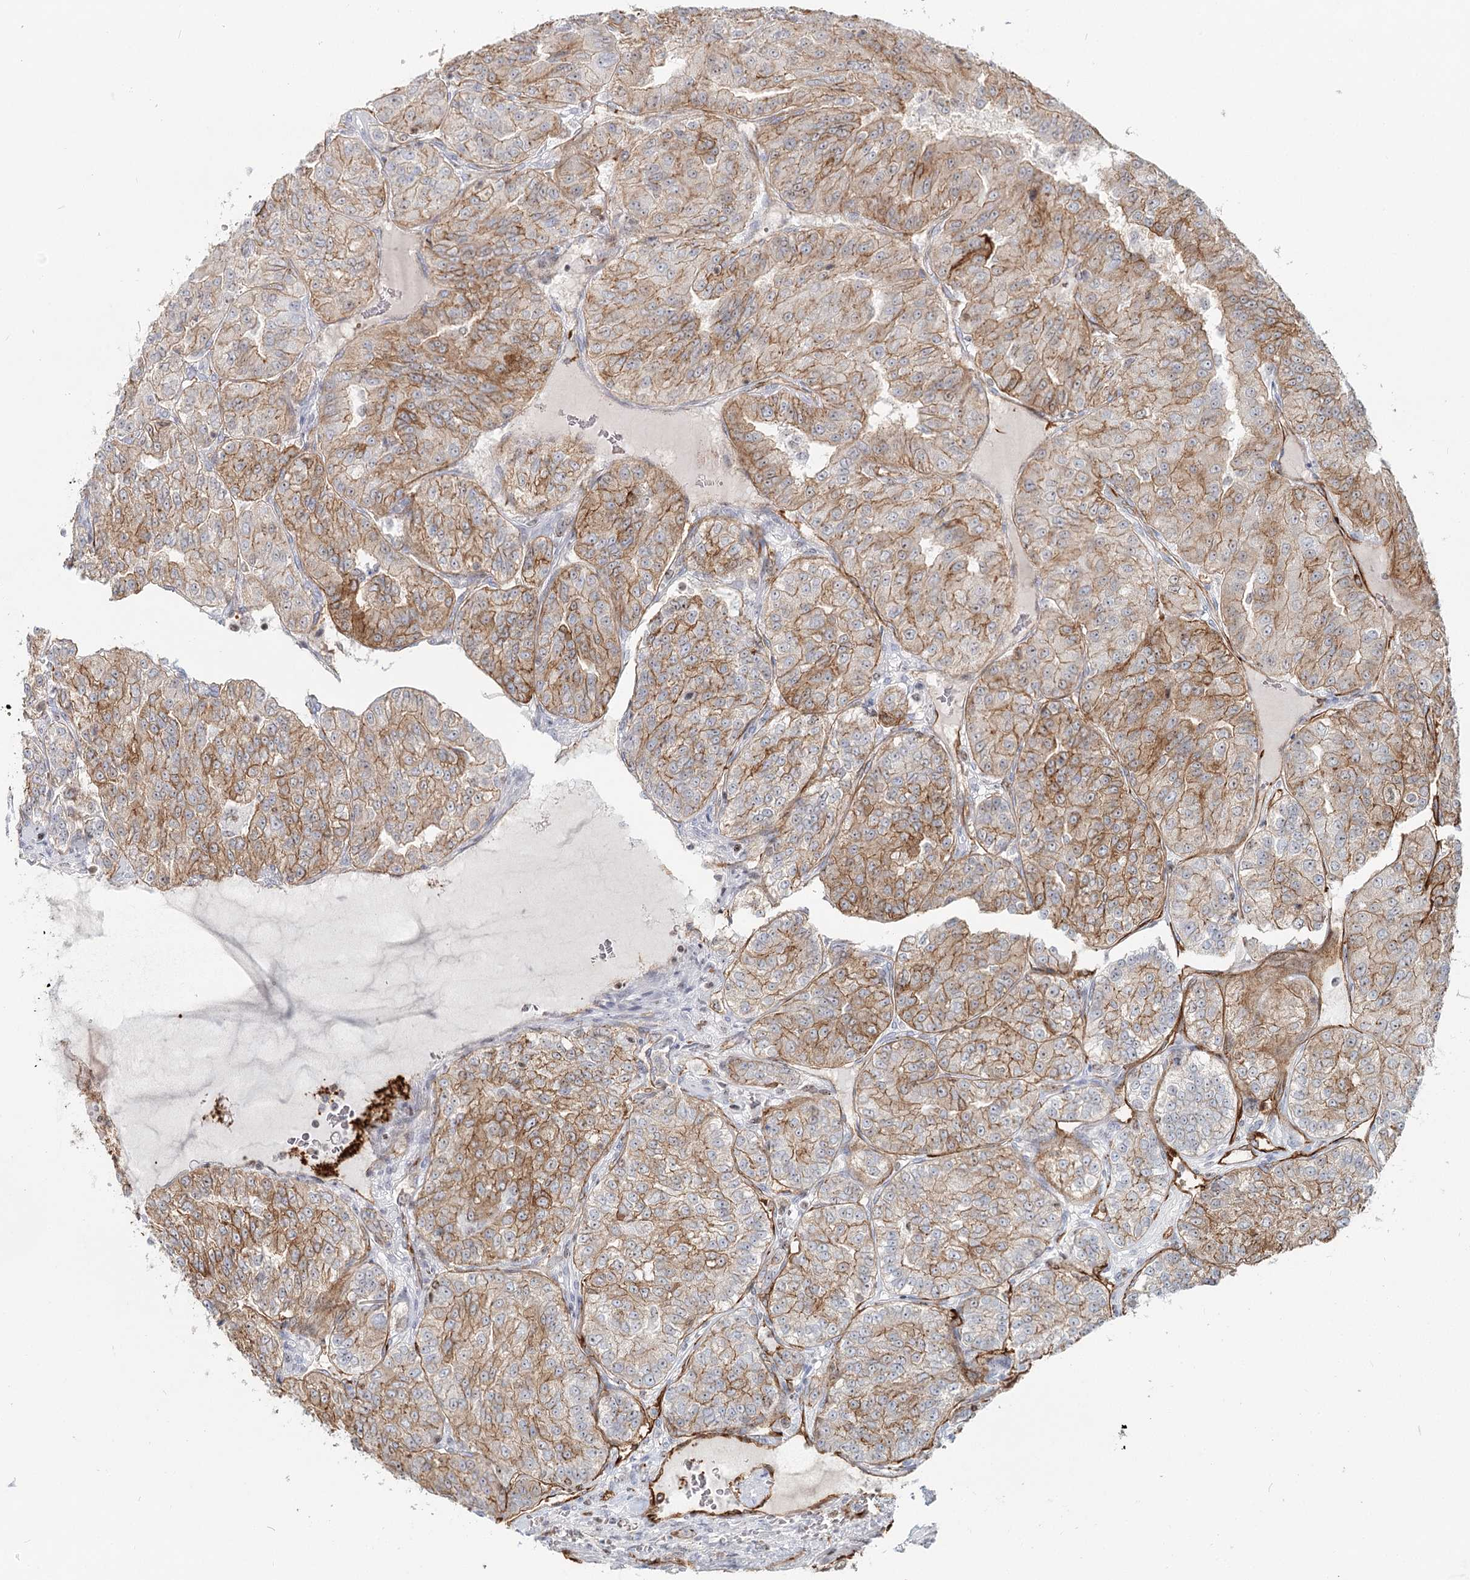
{"staining": {"intensity": "moderate", "quantity": ">75%", "location": "cytoplasmic/membranous"}, "tissue": "renal cancer", "cell_type": "Tumor cells", "image_type": "cancer", "snomed": [{"axis": "morphology", "description": "Adenocarcinoma, NOS"}, {"axis": "topography", "description": "Kidney"}], "caption": "The immunohistochemical stain labels moderate cytoplasmic/membranous expression in tumor cells of renal cancer tissue.", "gene": "ZFYVE28", "patient": {"sex": "female", "age": 63}}